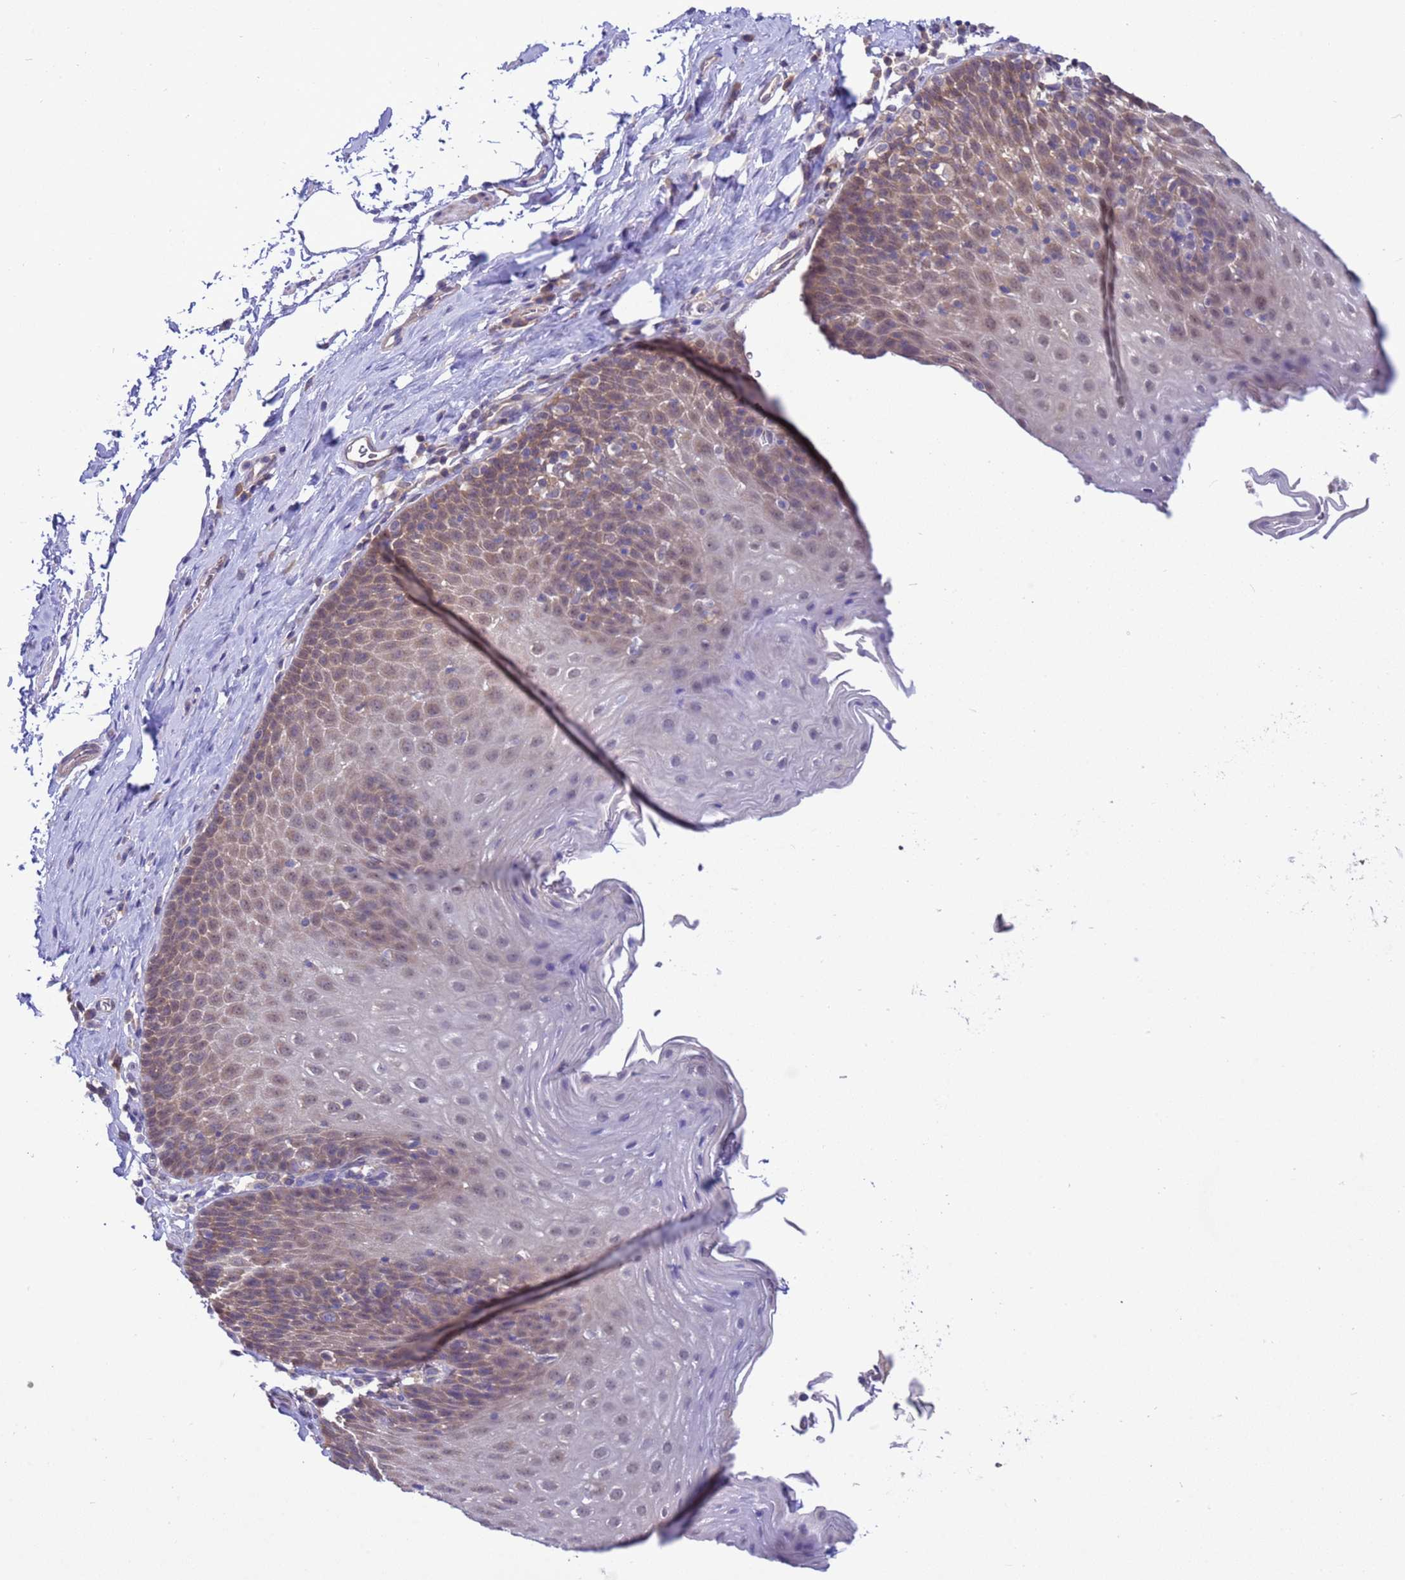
{"staining": {"intensity": "weak", "quantity": ">75%", "location": "cytoplasmic/membranous,nuclear"}, "tissue": "esophagus", "cell_type": "Squamous epithelial cells", "image_type": "normal", "snomed": [{"axis": "morphology", "description": "Normal tissue, NOS"}, {"axis": "topography", "description": "Esophagus"}], "caption": "Immunohistochemical staining of normal esophagus reveals >75% levels of weak cytoplasmic/membranous,nuclear protein expression in approximately >75% of squamous epithelial cells.", "gene": "ZNF461", "patient": {"sex": "female", "age": 61}}